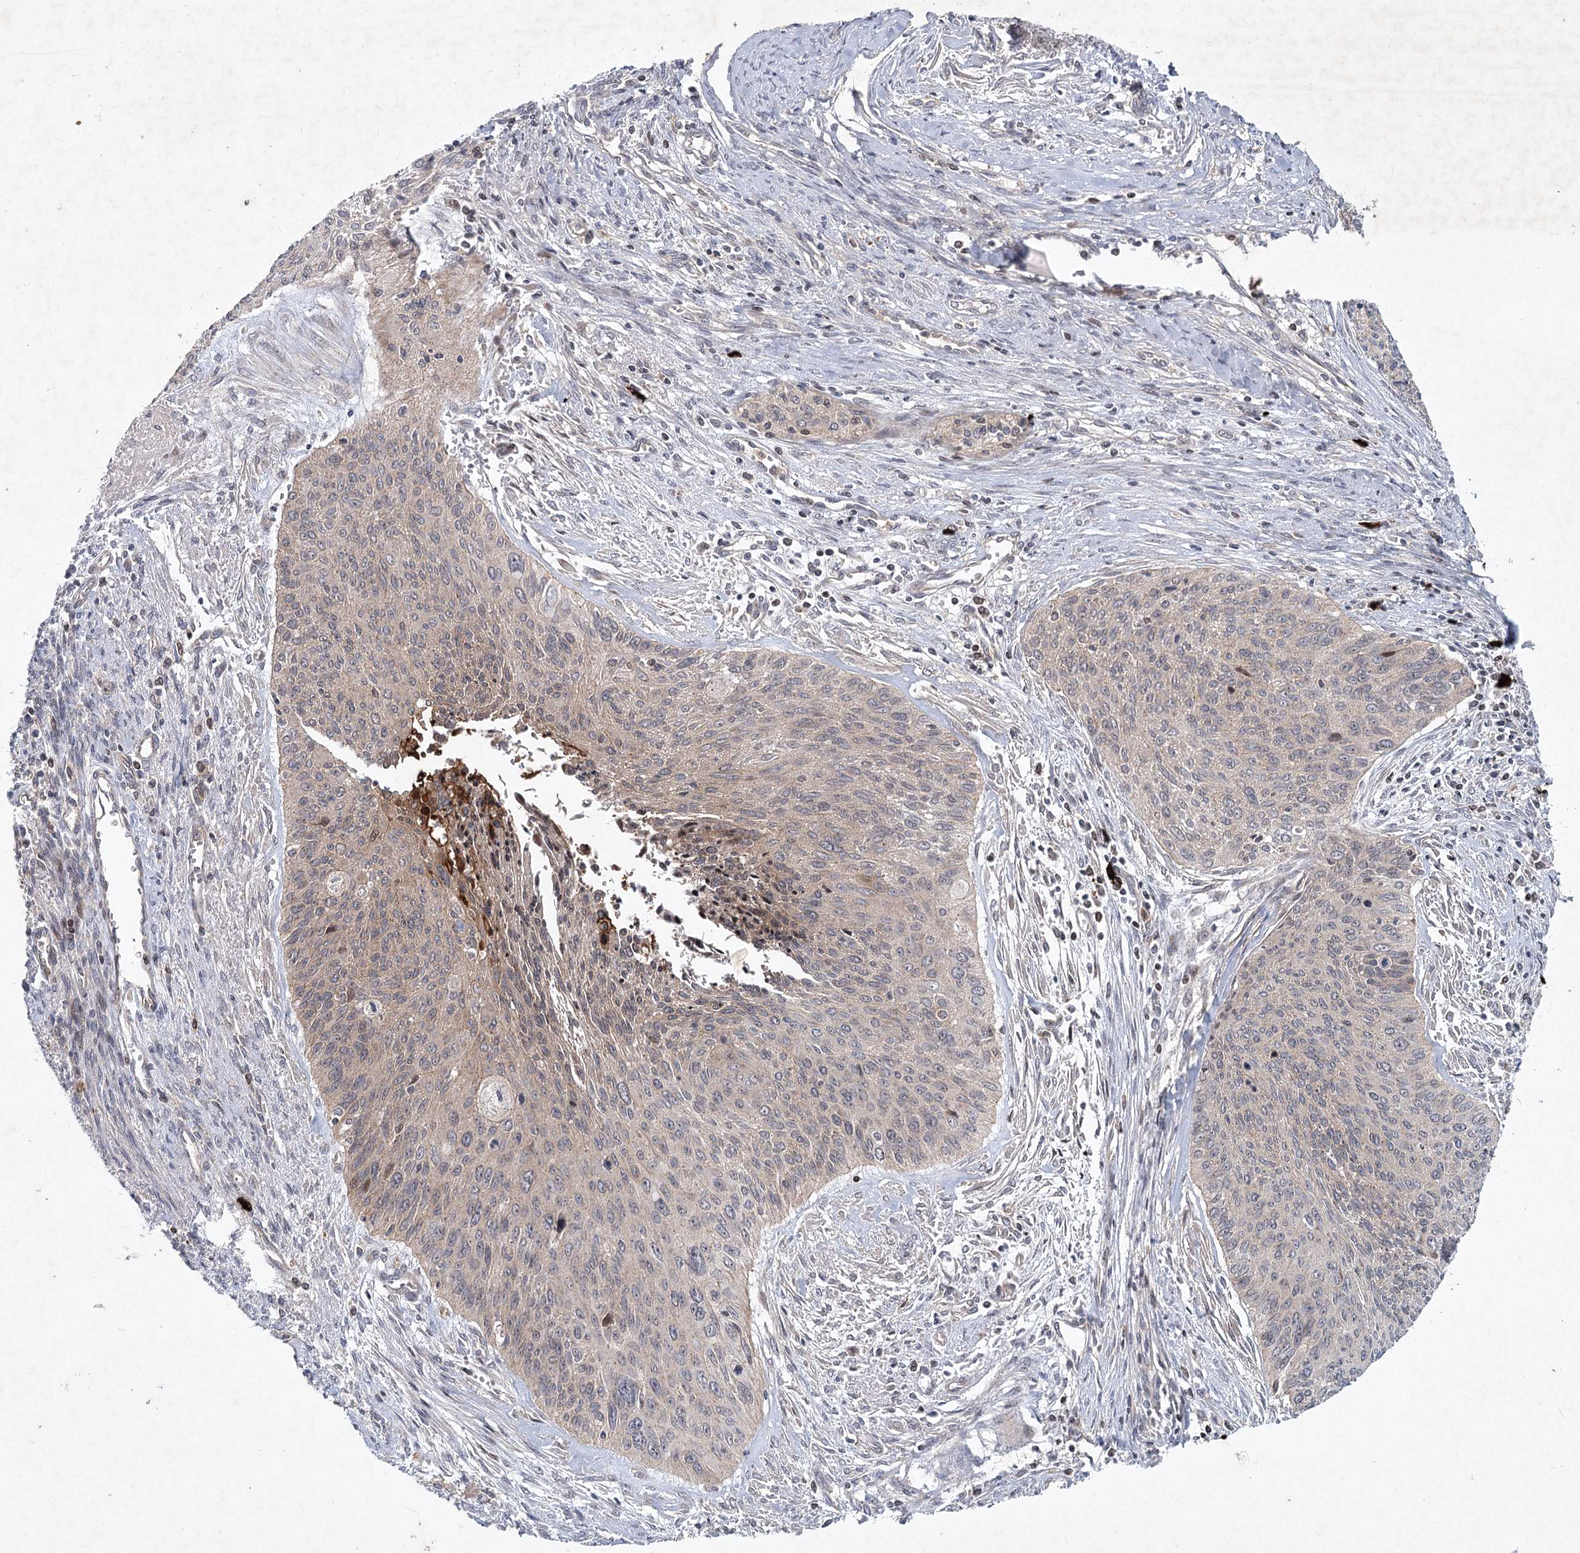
{"staining": {"intensity": "weak", "quantity": "<25%", "location": "cytoplasmic/membranous"}, "tissue": "cervical cancer", "cell_type": "Tumor cells", "image_type": "cancer", "snomed": [{"axis": "morphology", "description": "Squamous cell carcinoma, NOS"}, {"axis": "topography", "description": "Cervix"}], "caption": "IHC histopathology image of neoplastic tissue: cervical squamous cell carcinoma stained with DAB (3,3'-diaminobenzidine) exhibits no significant protein positivity in tumor cells.", "gene": "MAP3K13", "patient": {"sex": "female", "age": 55}}